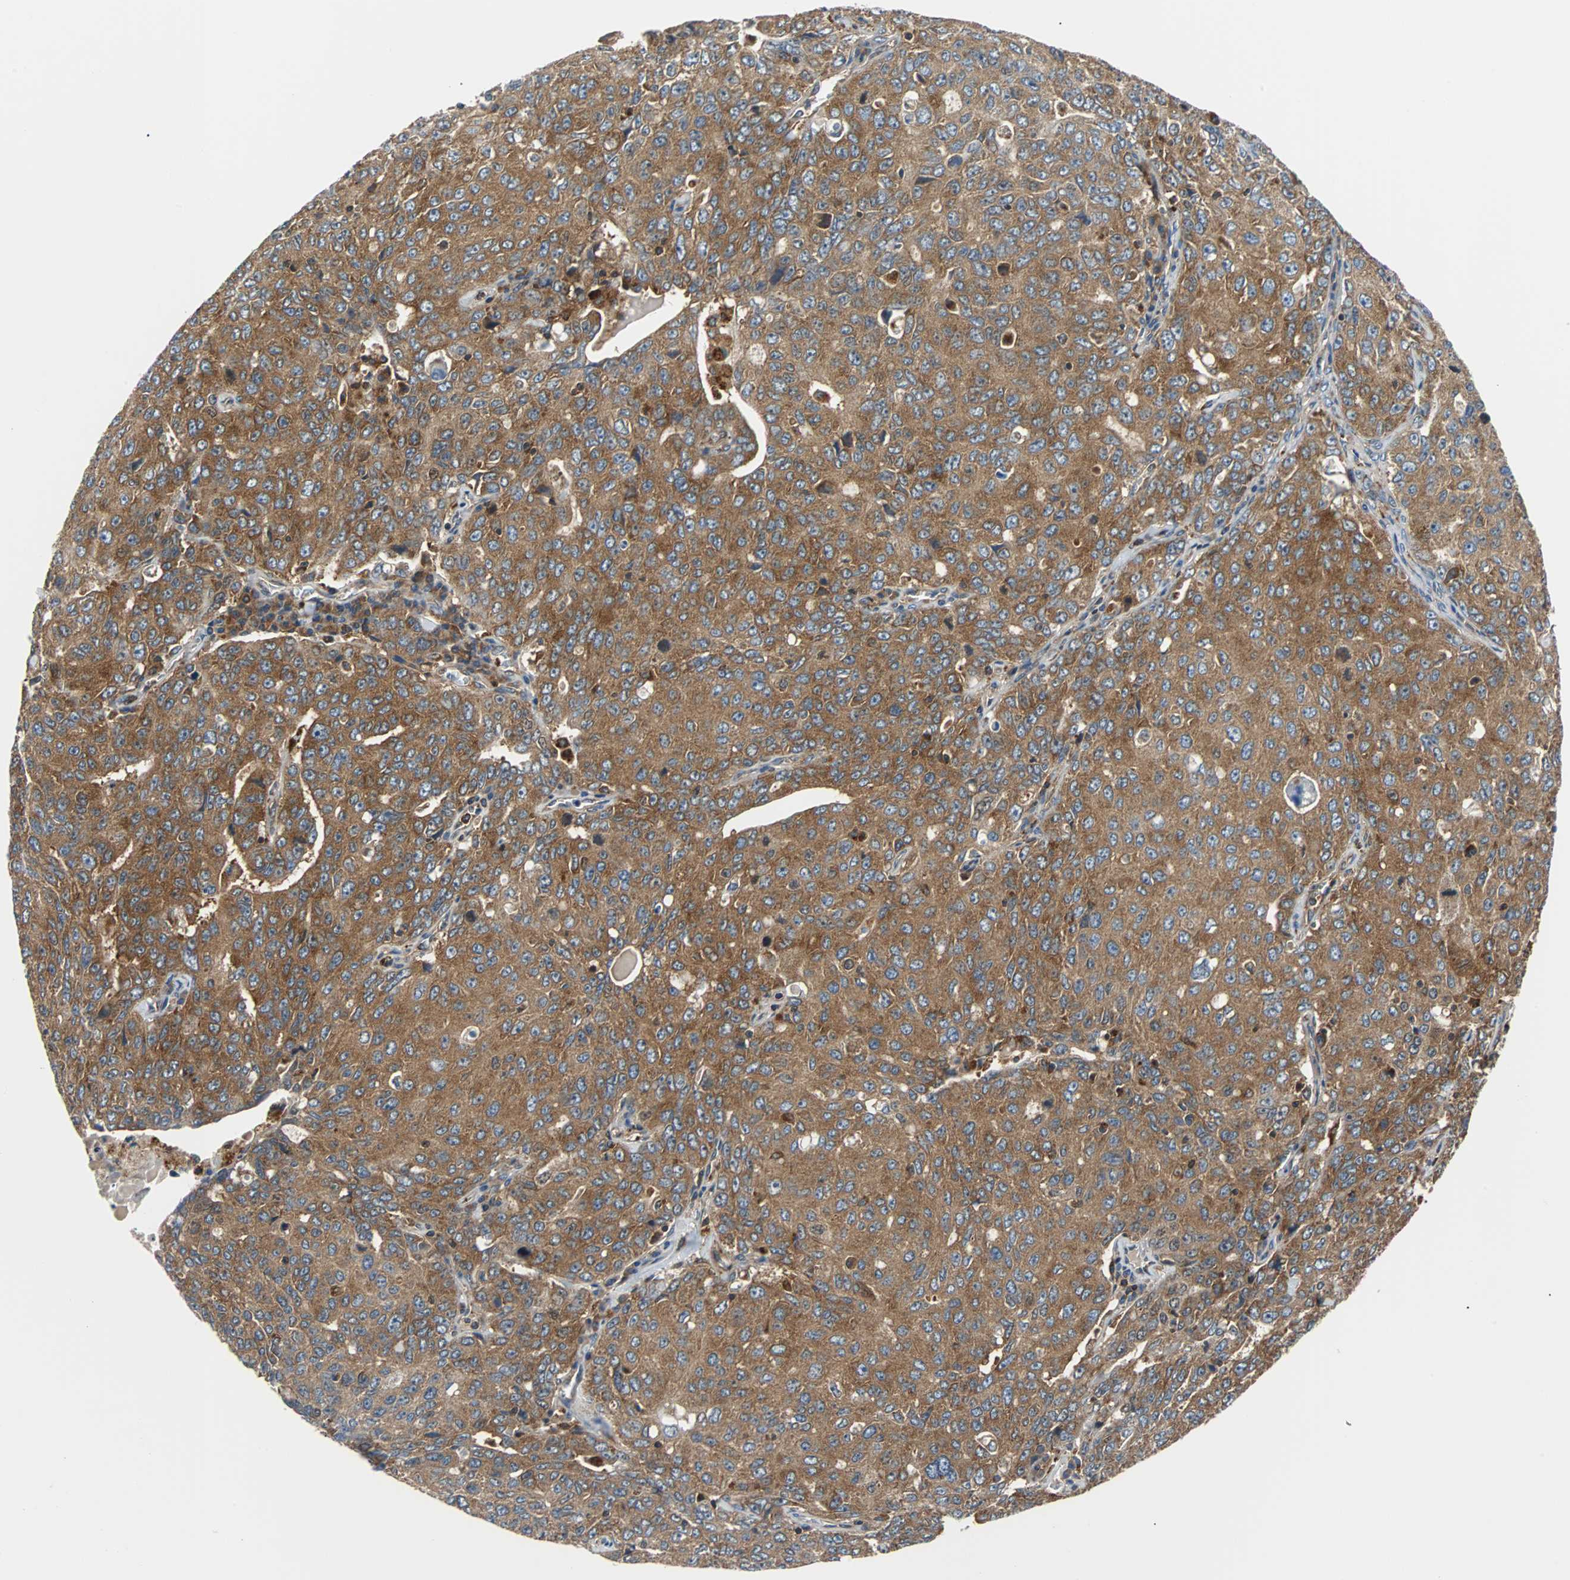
{"staining": {"intensity": "strong", "quantity": ">75%", "location": "cytoplasmic/membranous"}, "tissue": "ovarian cancer", "cell_type": "Tumor cells", "image_type": "cancer", "snomed": [{"axis": "morphology", "description": "Carcinoma, endometroid"}, {"axis": "topography", "description": "Ovary"}], "caption": "An image of human ovarian cancer (endometroid carcinoma) stained for a protein shows strong cytoplasmic/membranous brown staining in tumor cells. (brown staining indicates protein expression, while blue staining denotes nuclei).", "gene": "RELA", "patient": {"sex": "female", "age": 62}}